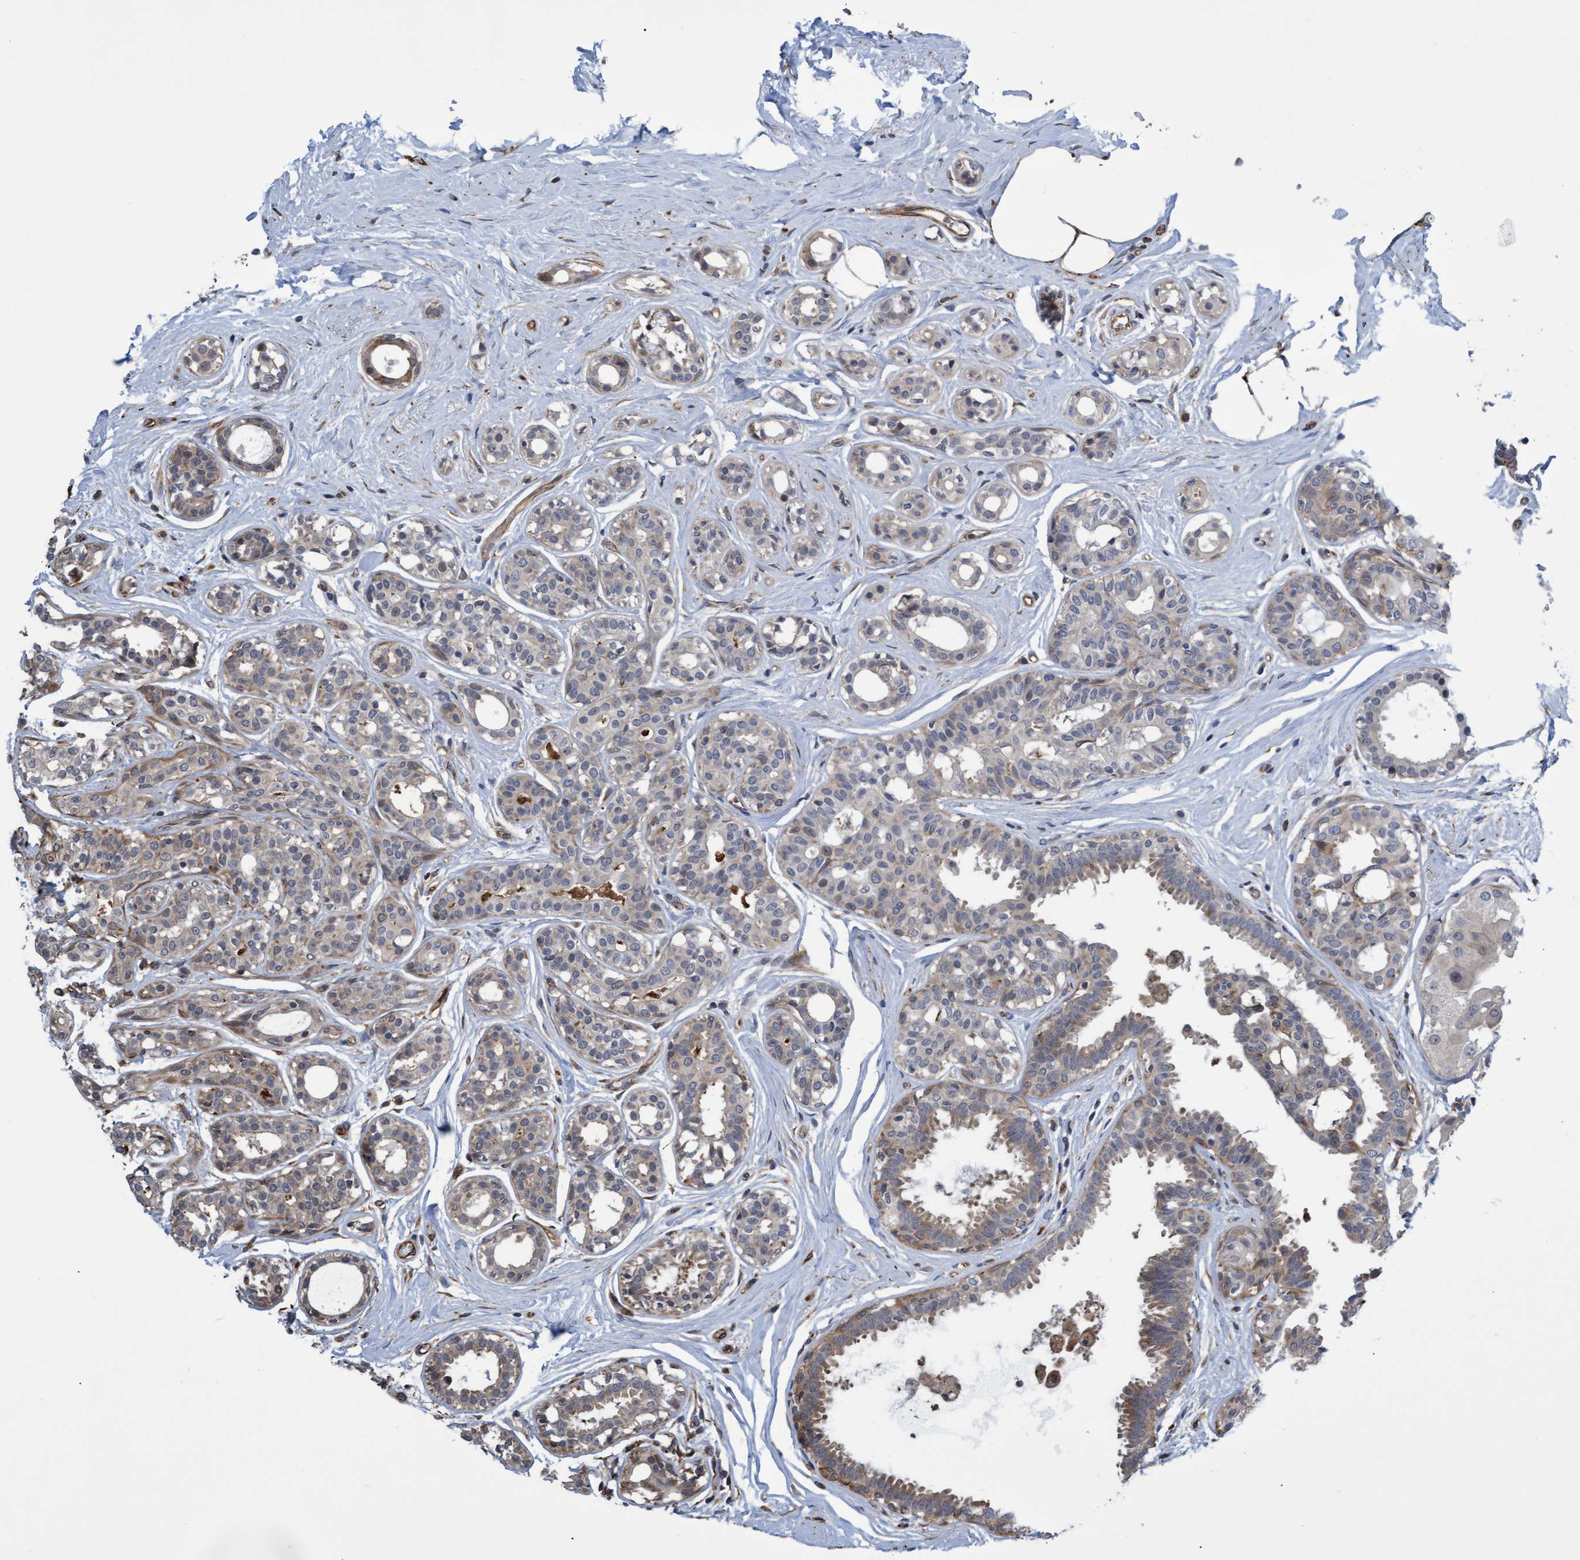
{"staining": {"intensity": "weak", "quantity": "25%-75%", "location": "cytoplasmic/membranous"}, "tissue": "breast cancer", "cell_type": "Tumor cells", "image_type": "cancer", "snomed": [{"axis": "morphology", "description": "Duct carcinoma"}, {"axis": "topography", "description": "Breast"}], "caption": "Breast cancer (infiltrating ductal carcinoma) stained for a protein exhibits weak cytoplasmic/membranous positivity in tumor cells.", "gene": "TNFRSF10B", "patient": {"sex": "female", "age": 55}}